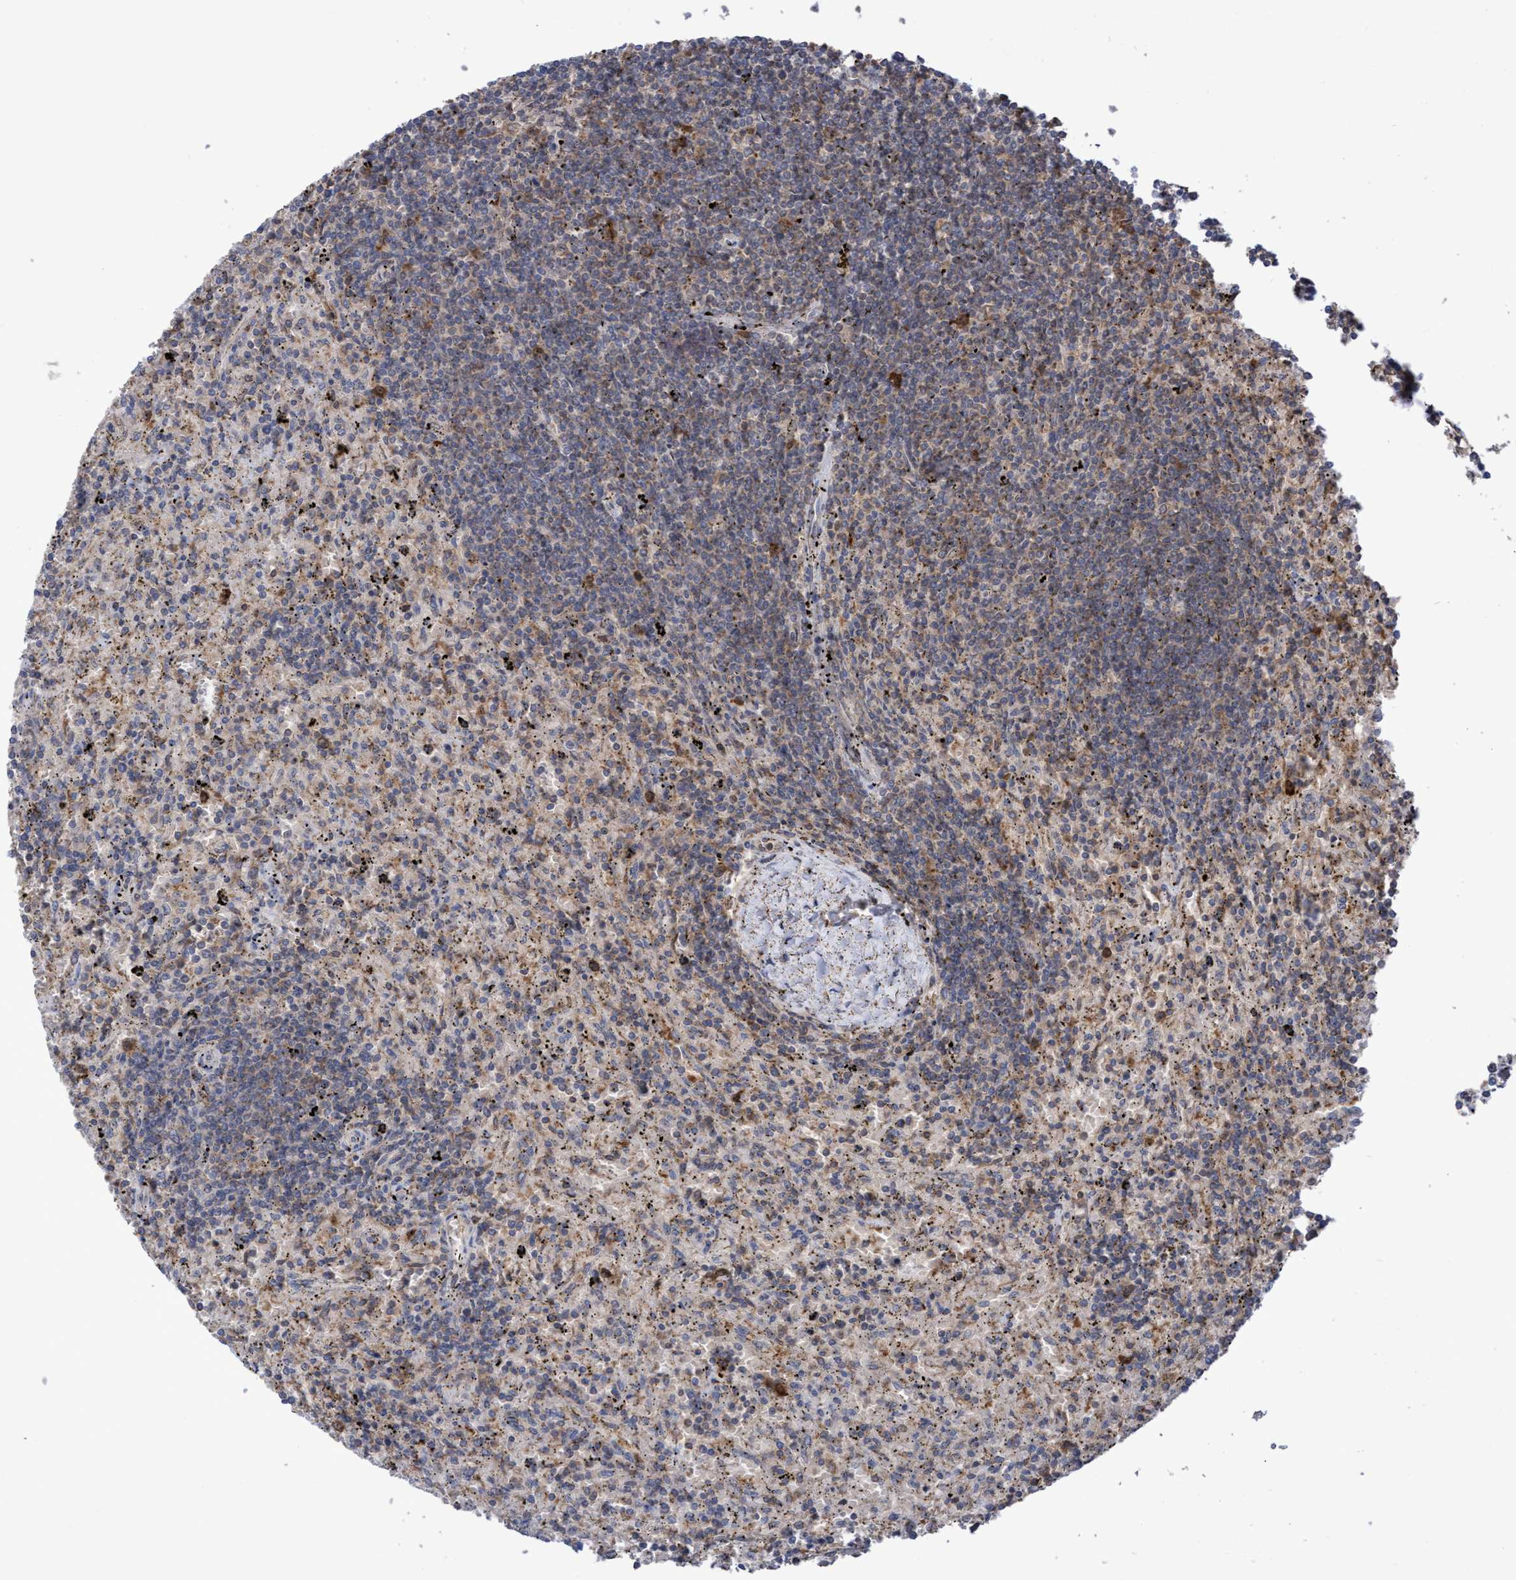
{"staining": {"intensity": "moderate", "quantity": "<25%", "location": "cytoplasmic/membranous"}, "tissue": "lymphoma", "cell_type": "Tumor cells", "image_type": "cancer", "snomed": [{"axis": "morphology", "description": "Malignant lymphoma, non-Hodgkin's type, Low grade"}, {"axis": "topography", "description": "Spleen"}], "caption": "Brown immunohistochemical staining in human malignant lymphoma, non-Hodgkin's type (low-grade) shows moderate cytoplasmic/membranous expression in about <25% of tumor cells. The staining was performed using DAB, with brown indicating positive protein expression. Nuclei are stained blue with hematoxylin.", "gene": "SLBP", "patient": {"sex": "male", "age": 76}}